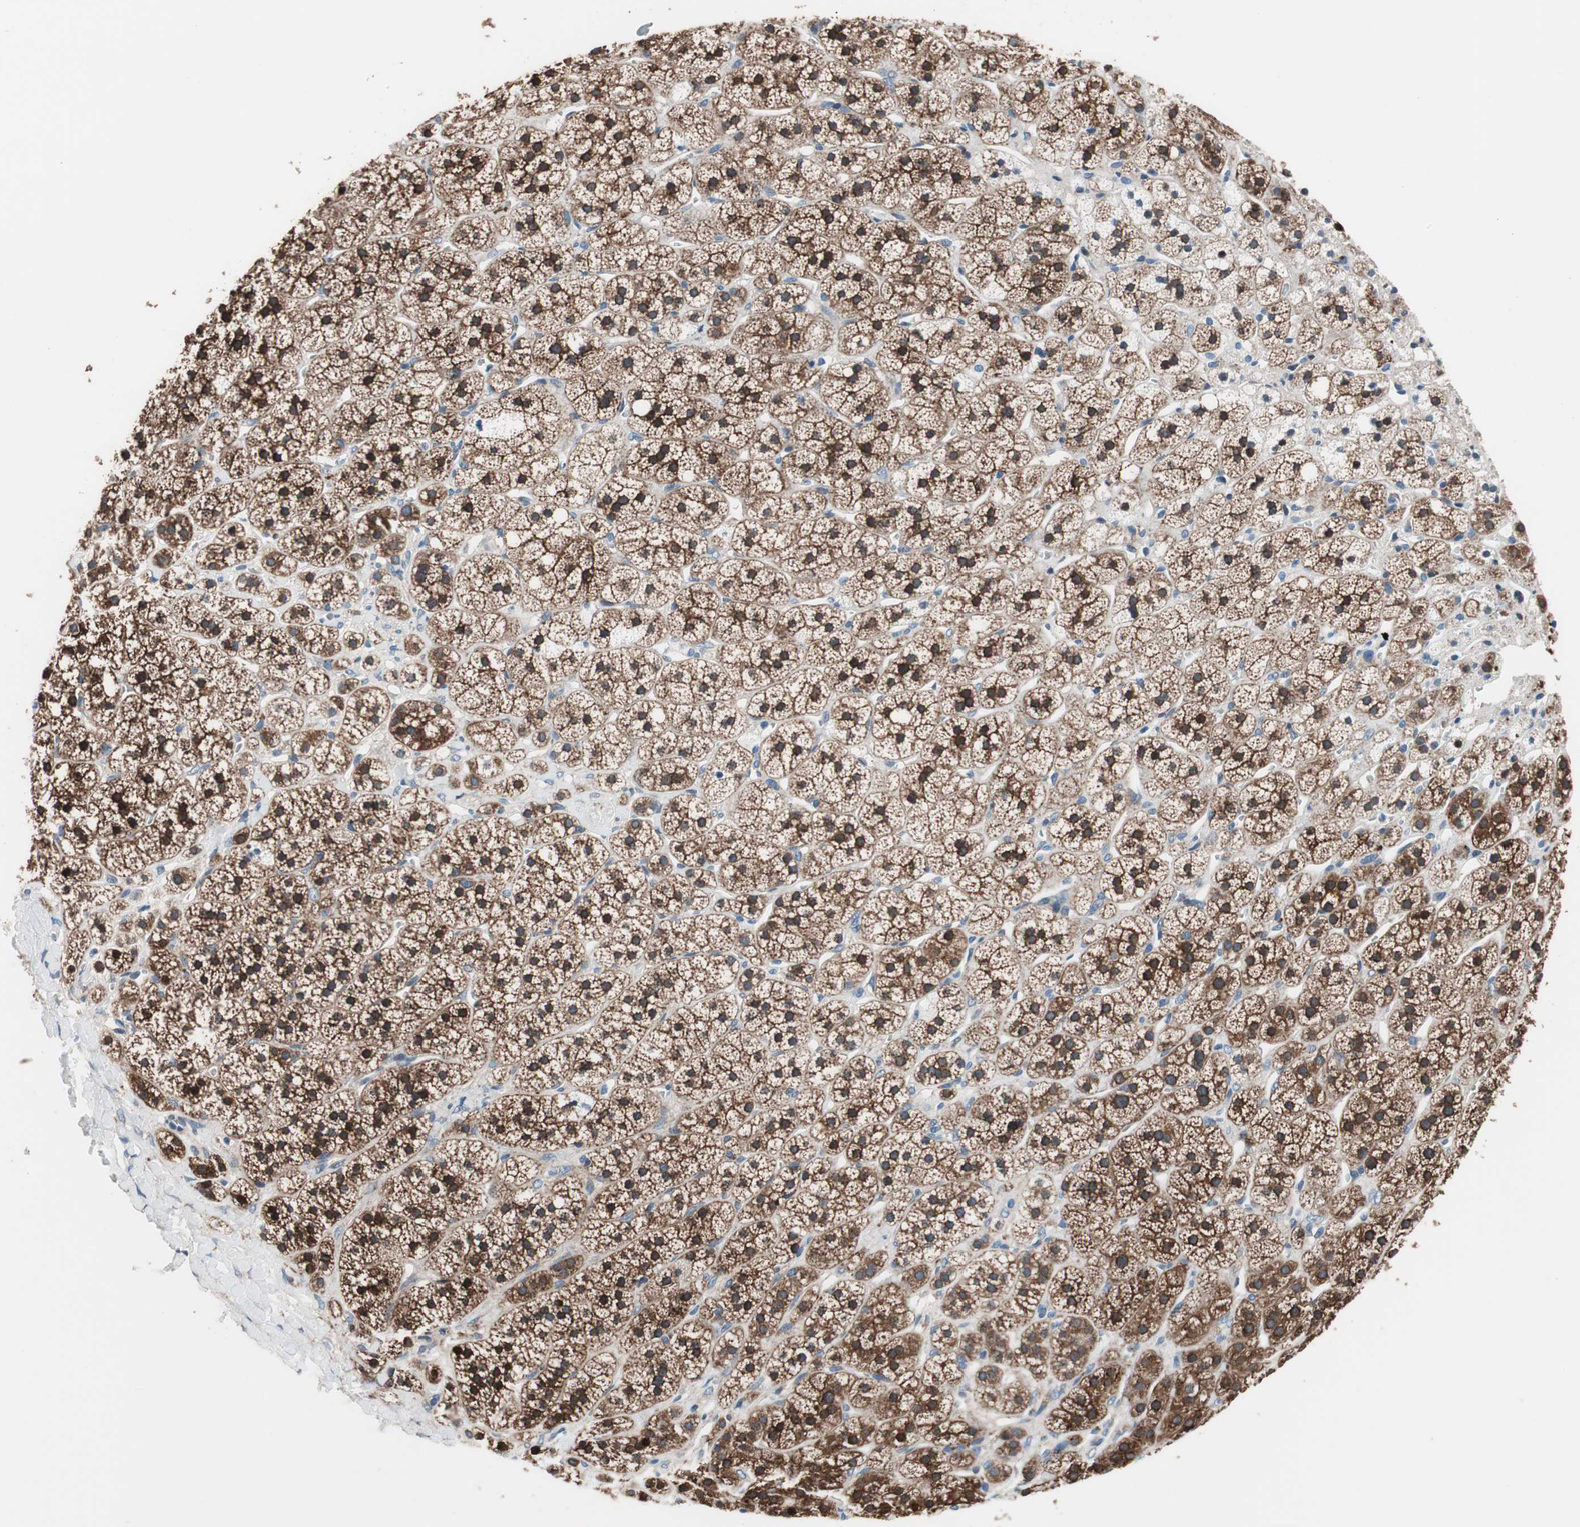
{"staining": {"intensity": "strong", "quantity": ">75%", "location": "cytoplasmic/membranous"}, "tissue": "adrenal gland", "cell_type": "Glandular cells", "image_type": "normal", "snomed": [{"axis": "morphology", "description": "Normal tissue, NOS"}, {"axis": "topography", "description": "Adrenal gland"}], "caption": "Strong cytoplasmic/membranous staining for a protein is seen in about >75% of glandular cells of benign adrenal gland using IHC.", "gene": "PRDX2", "patient": {"sex": "male", "age": 56}}